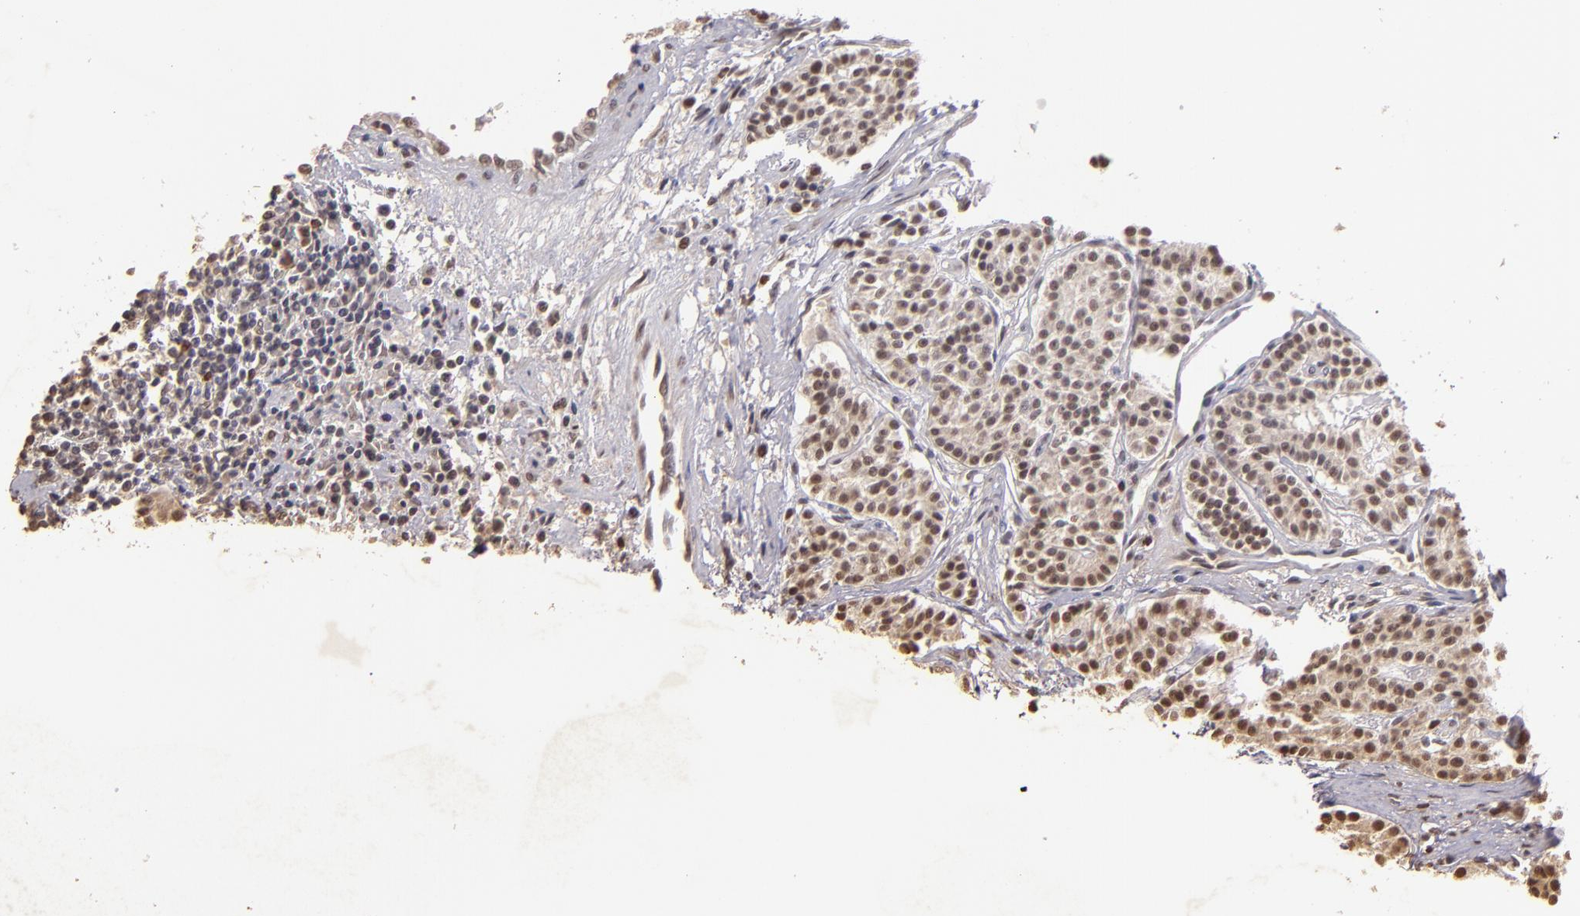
{"staining": {"intensity": "weak", "quantity": ">75%", "location": "cytoplasmic/membranous,nuclear"}, "tissue": "carcinoid", "cell_type": "Tumor cells", "image_type": "cancer", "snomed": [{"axis": "morphology", "description": "Carcinoid, malignant, NOS"}, {"axis": "topography", "description": "Stomach"}], "caption": "This micrograph reveals immunohistochemistry staining of malignant carcinoid, with low weak cytoplasmic/membranous and nuclear staining in about >75% of tumor cells.", "gene": "CUL1", "patient": {"sex": "female", "age": 76}}